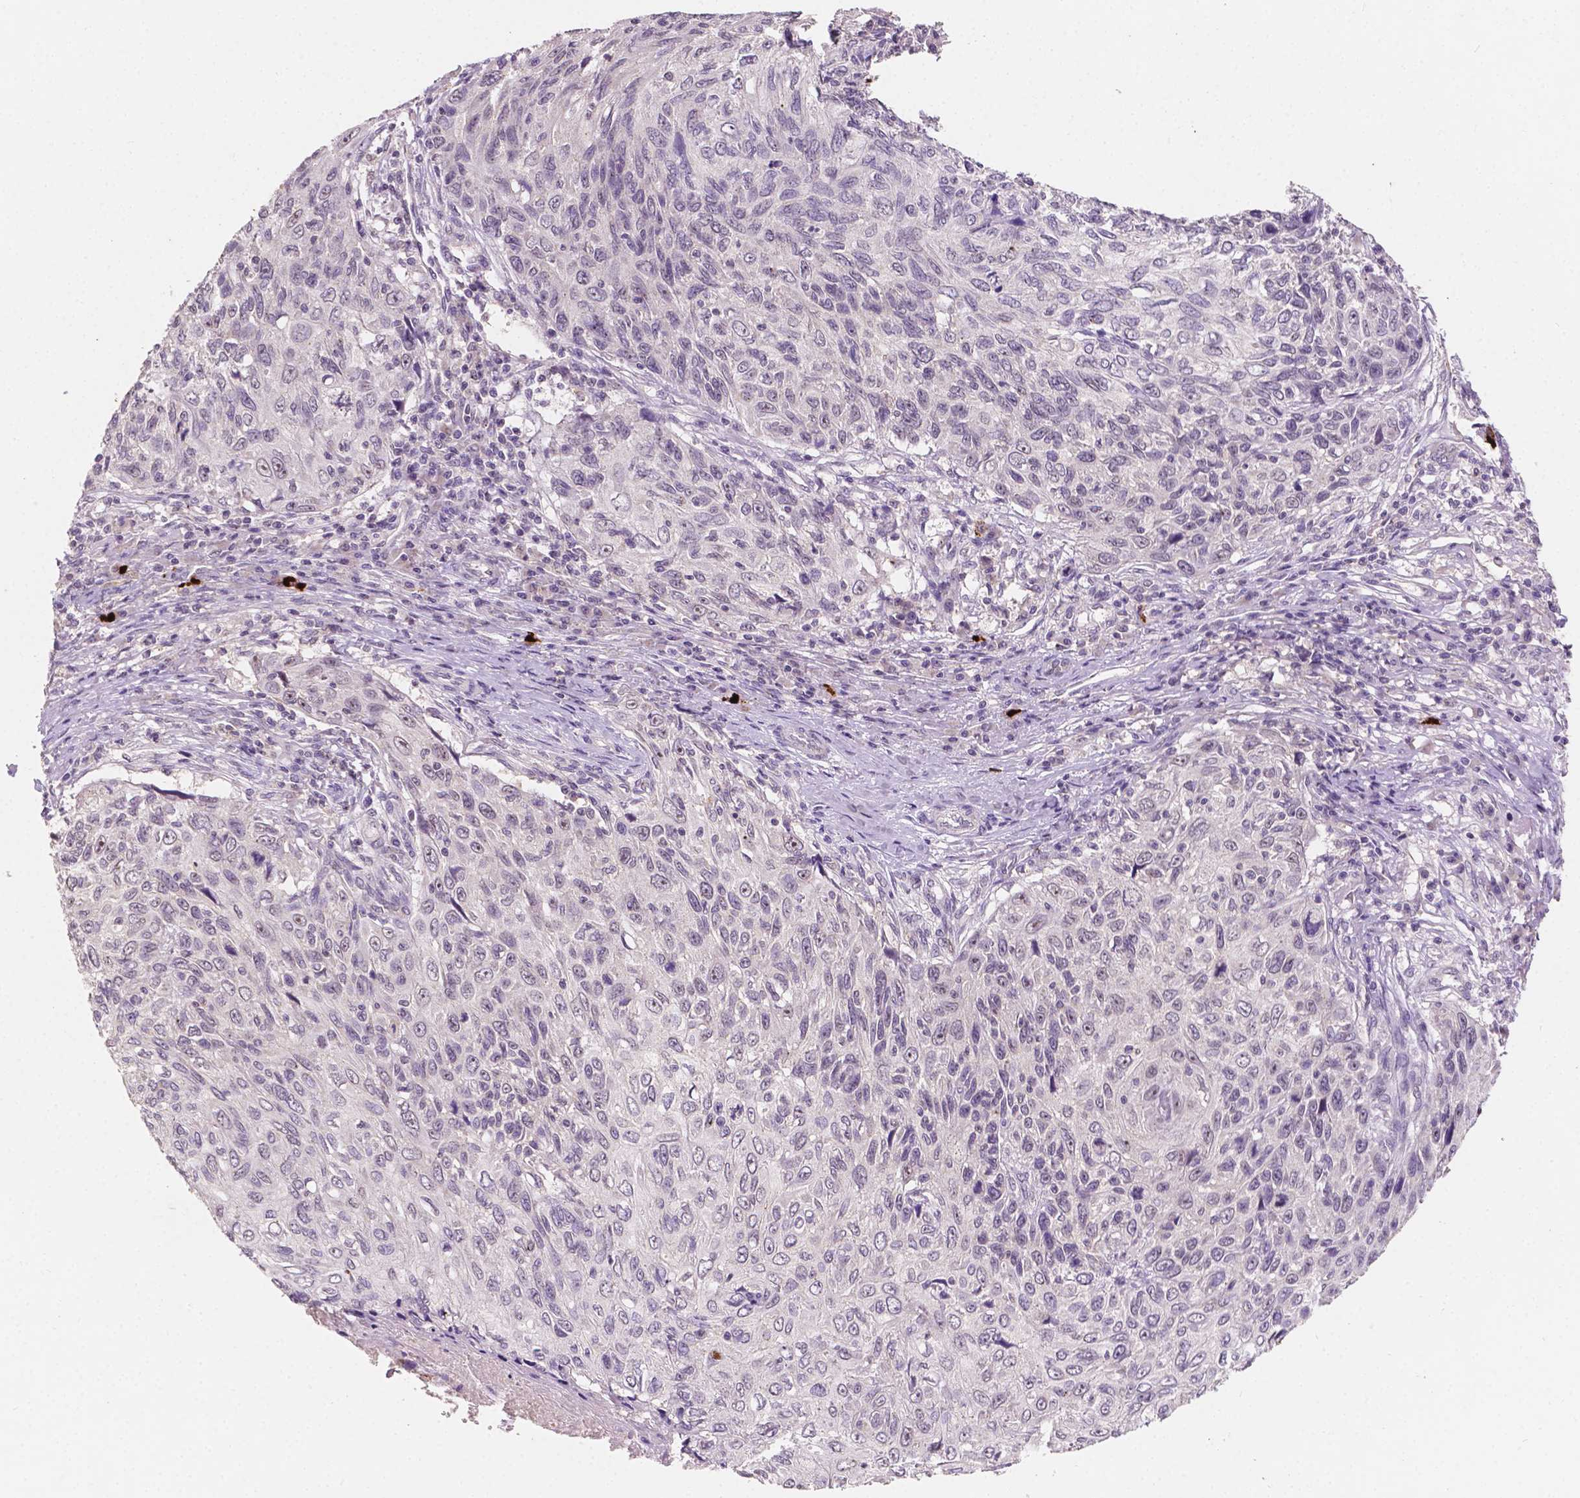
{"staining": {"intensity": "negative", "quantity": "none", "location": "none"}, "tissue": "skin cancer", "cell_type": "Tumor cells", "image_type": "cancer", "snomed": [{"axis": "morphology", "description": "Squamous cell carcinoma, NOS"}, {"axis": "topography", "description": "Skin"}], "caption": "Tumor cells are negative for brown protein staining in skin squamous cell carcinoma. The staining was performed using DAB (3,3'-diaminobenzidine) to visualize the protein expression in brown, while the nuclei were stained in blue with hematoxylin (Magnification: 20x).", "gene": "SIRT2", "patient": {"sex": "male", "age": 92}}